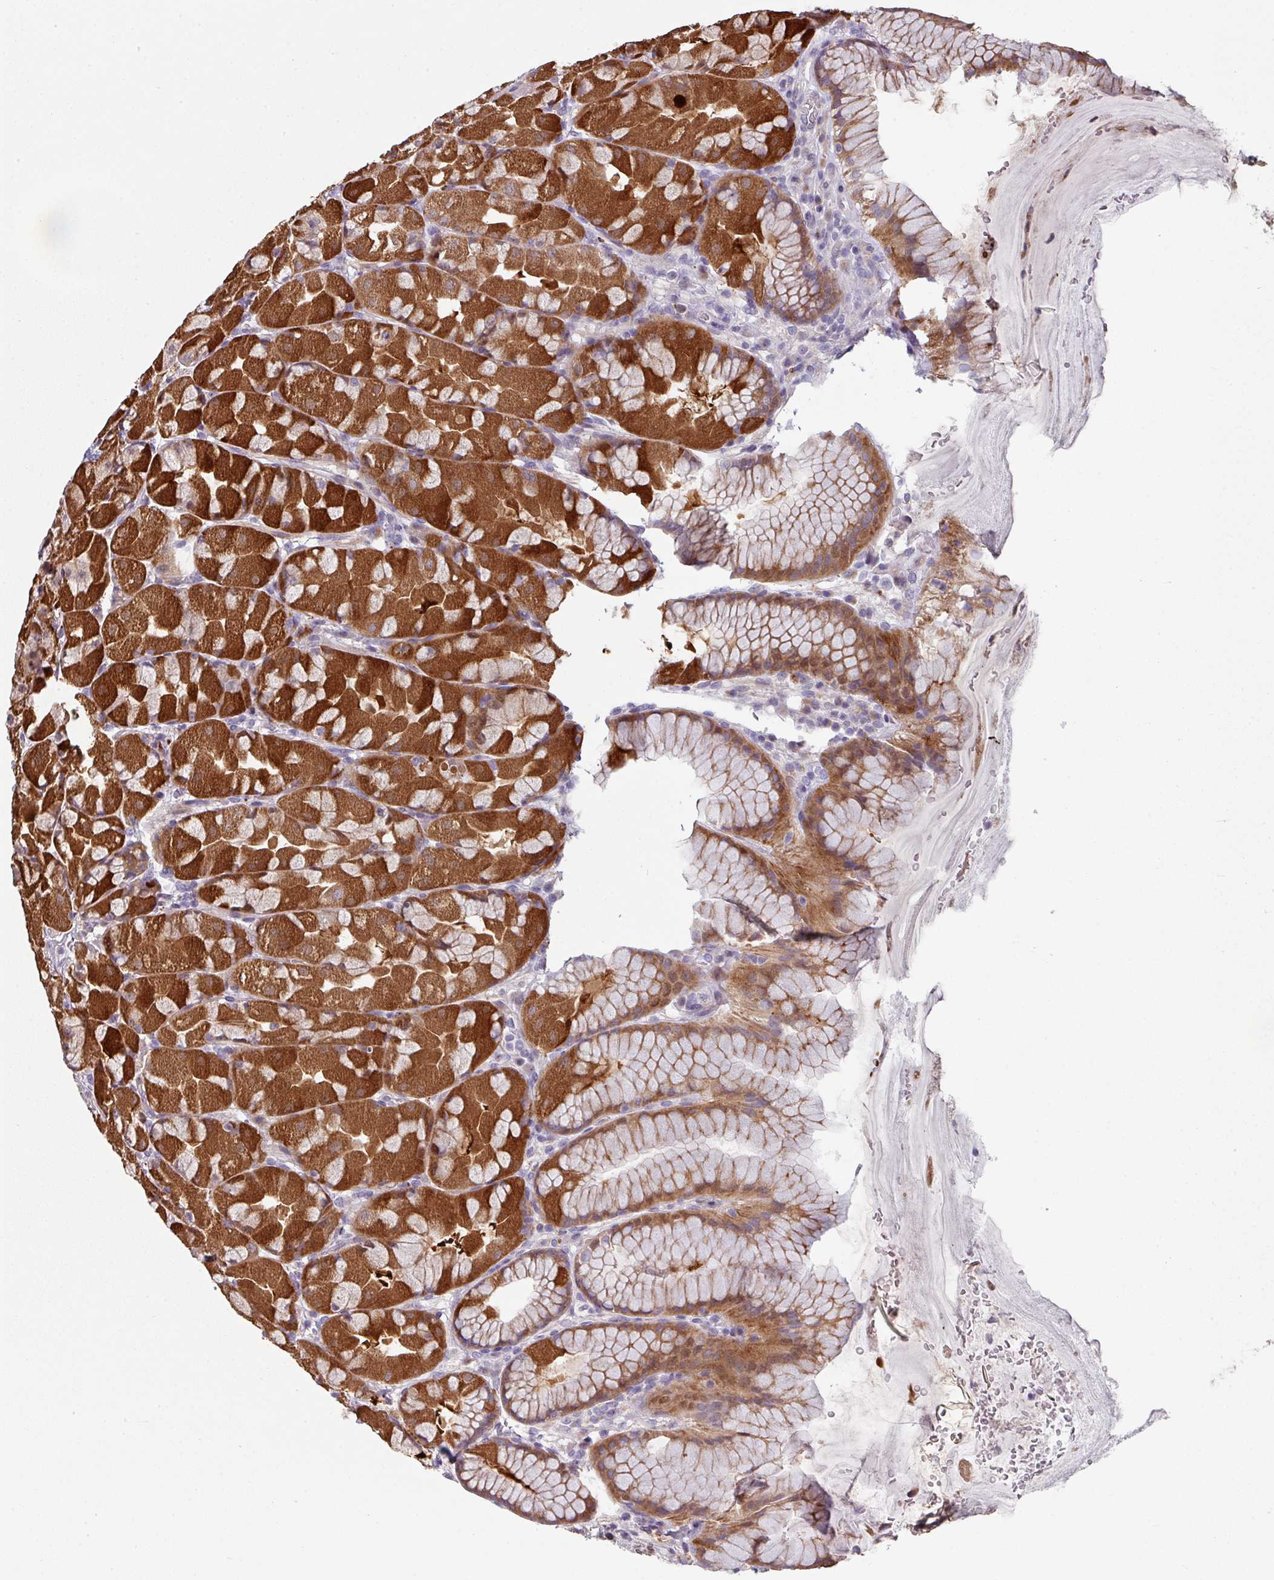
{"staining": {"intensity": "strong", "quantity": ">75%", "location": "cytoplasmic/membranous"}, "tissue": "stomach", "cell_type": "Glandular cells", "image_type": "normal", "snomed": [{"axis": "morphology", "description": "Normal tissue, NOS"}, {"axis": "topography", "description": "Stomach"}], "caption": "The histopathology image shows staining of normal stomach, revealing strong cytoplasmic/membranous protein positivity (brown color) within glandular cells. (DAB (3,3'-diaminobenzidine) IHC with brightfield microscopy, high magnification).", "gene": "C2orf16", "patient": {"sex": "male", "age": 57}}